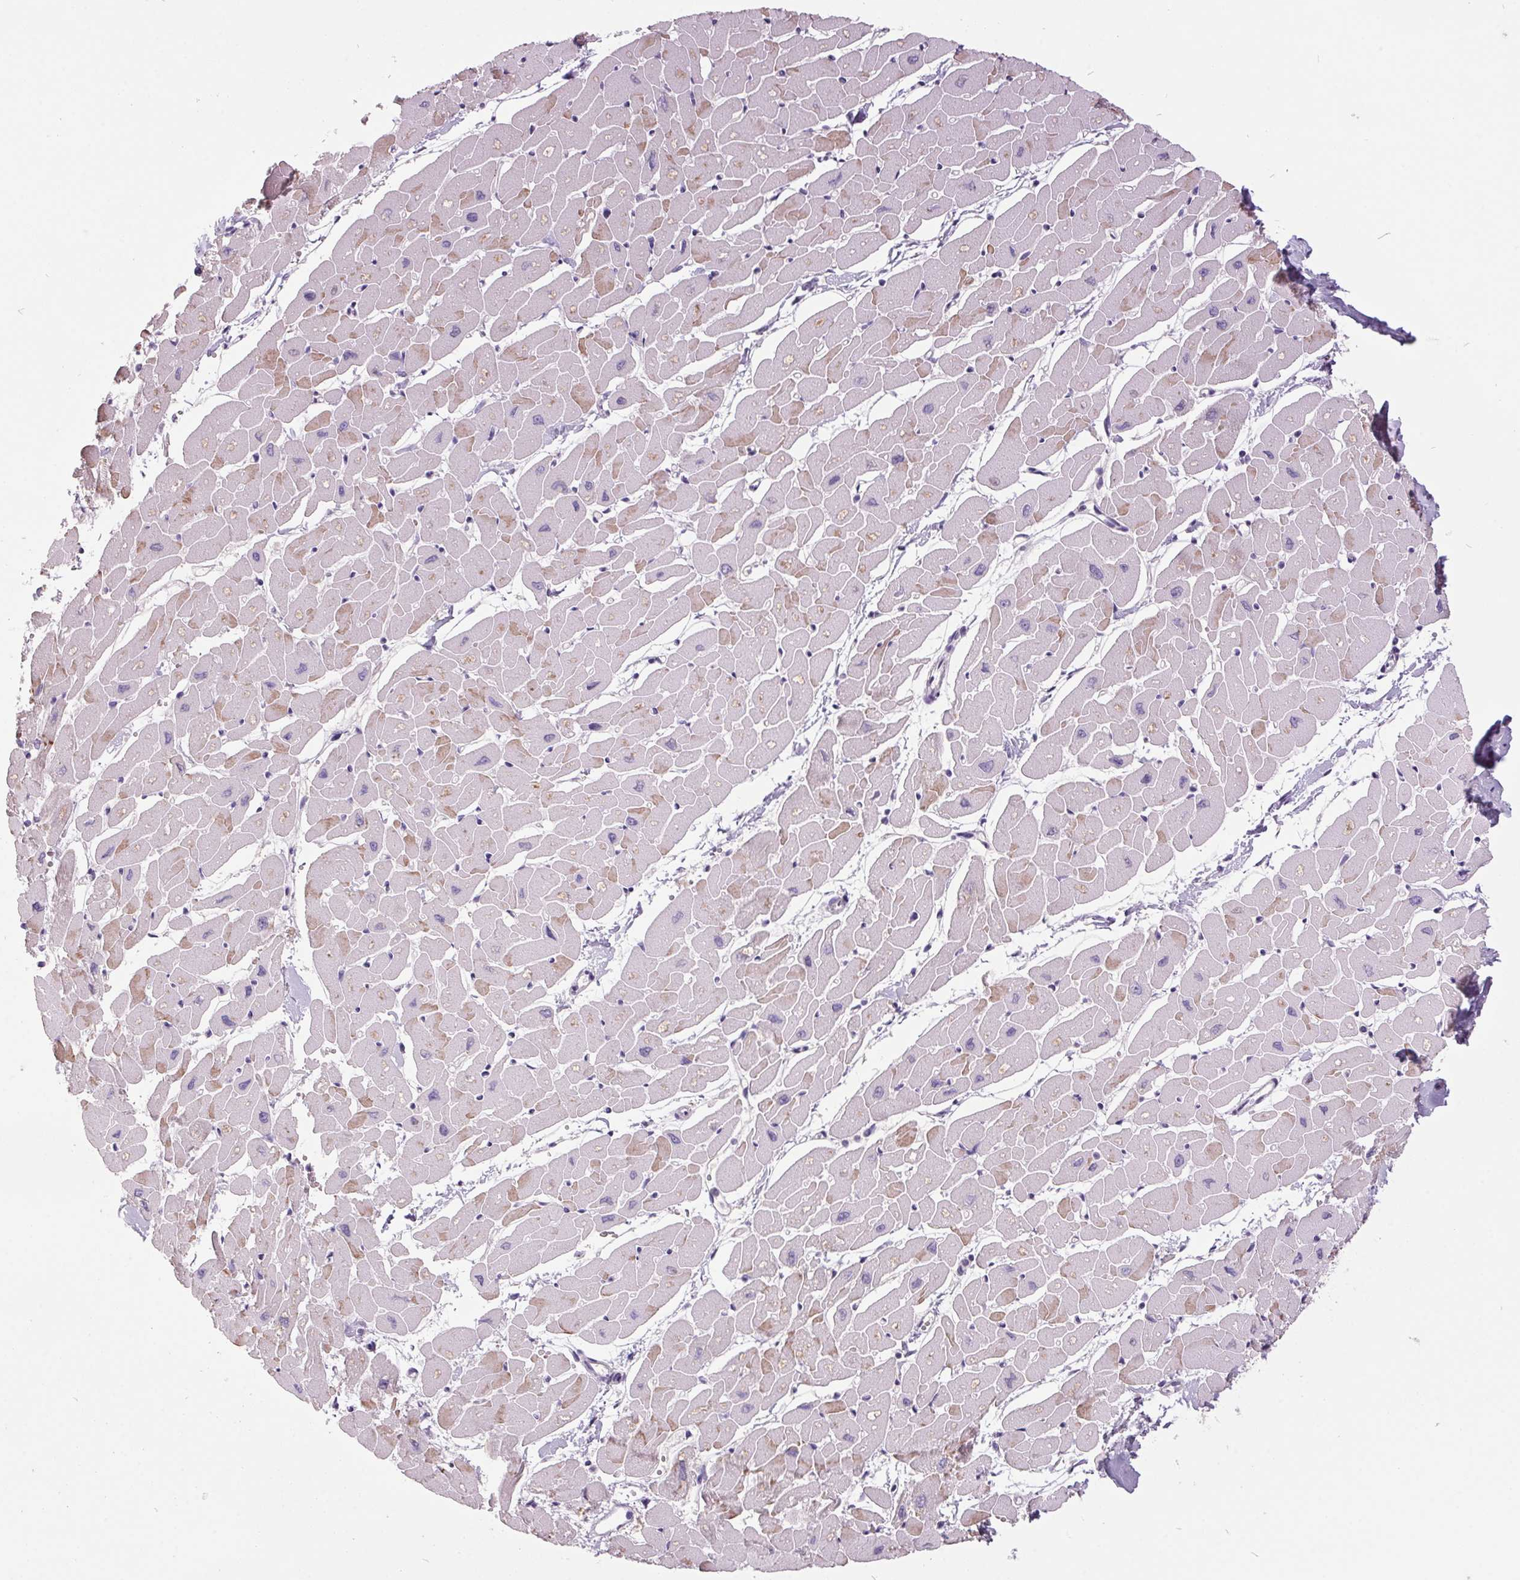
{"staining": {"intensity": "weak", "quantity": "25%-75%", "location": "cytoplasmic/membranous"}, "tissue": "heart muscle", "cell_type": "Cardiomyocytes", "image_type": "normal", "snomed": [{"axis": "morphology", "description": "Normal tissue, NOS"}, {"axis": "topography", "description": "Heart"}], "caption": "Protein staining by IHC reveals weak cytoplasmic/membranous expression in about 25%-75% of cardiomyocytes in benign heart muscle. Ihc stains the protein of interest in brown and the nuclei are stained blue.", "gene": "C2orf16", "patient": {"sex": "male", "age": 57}}